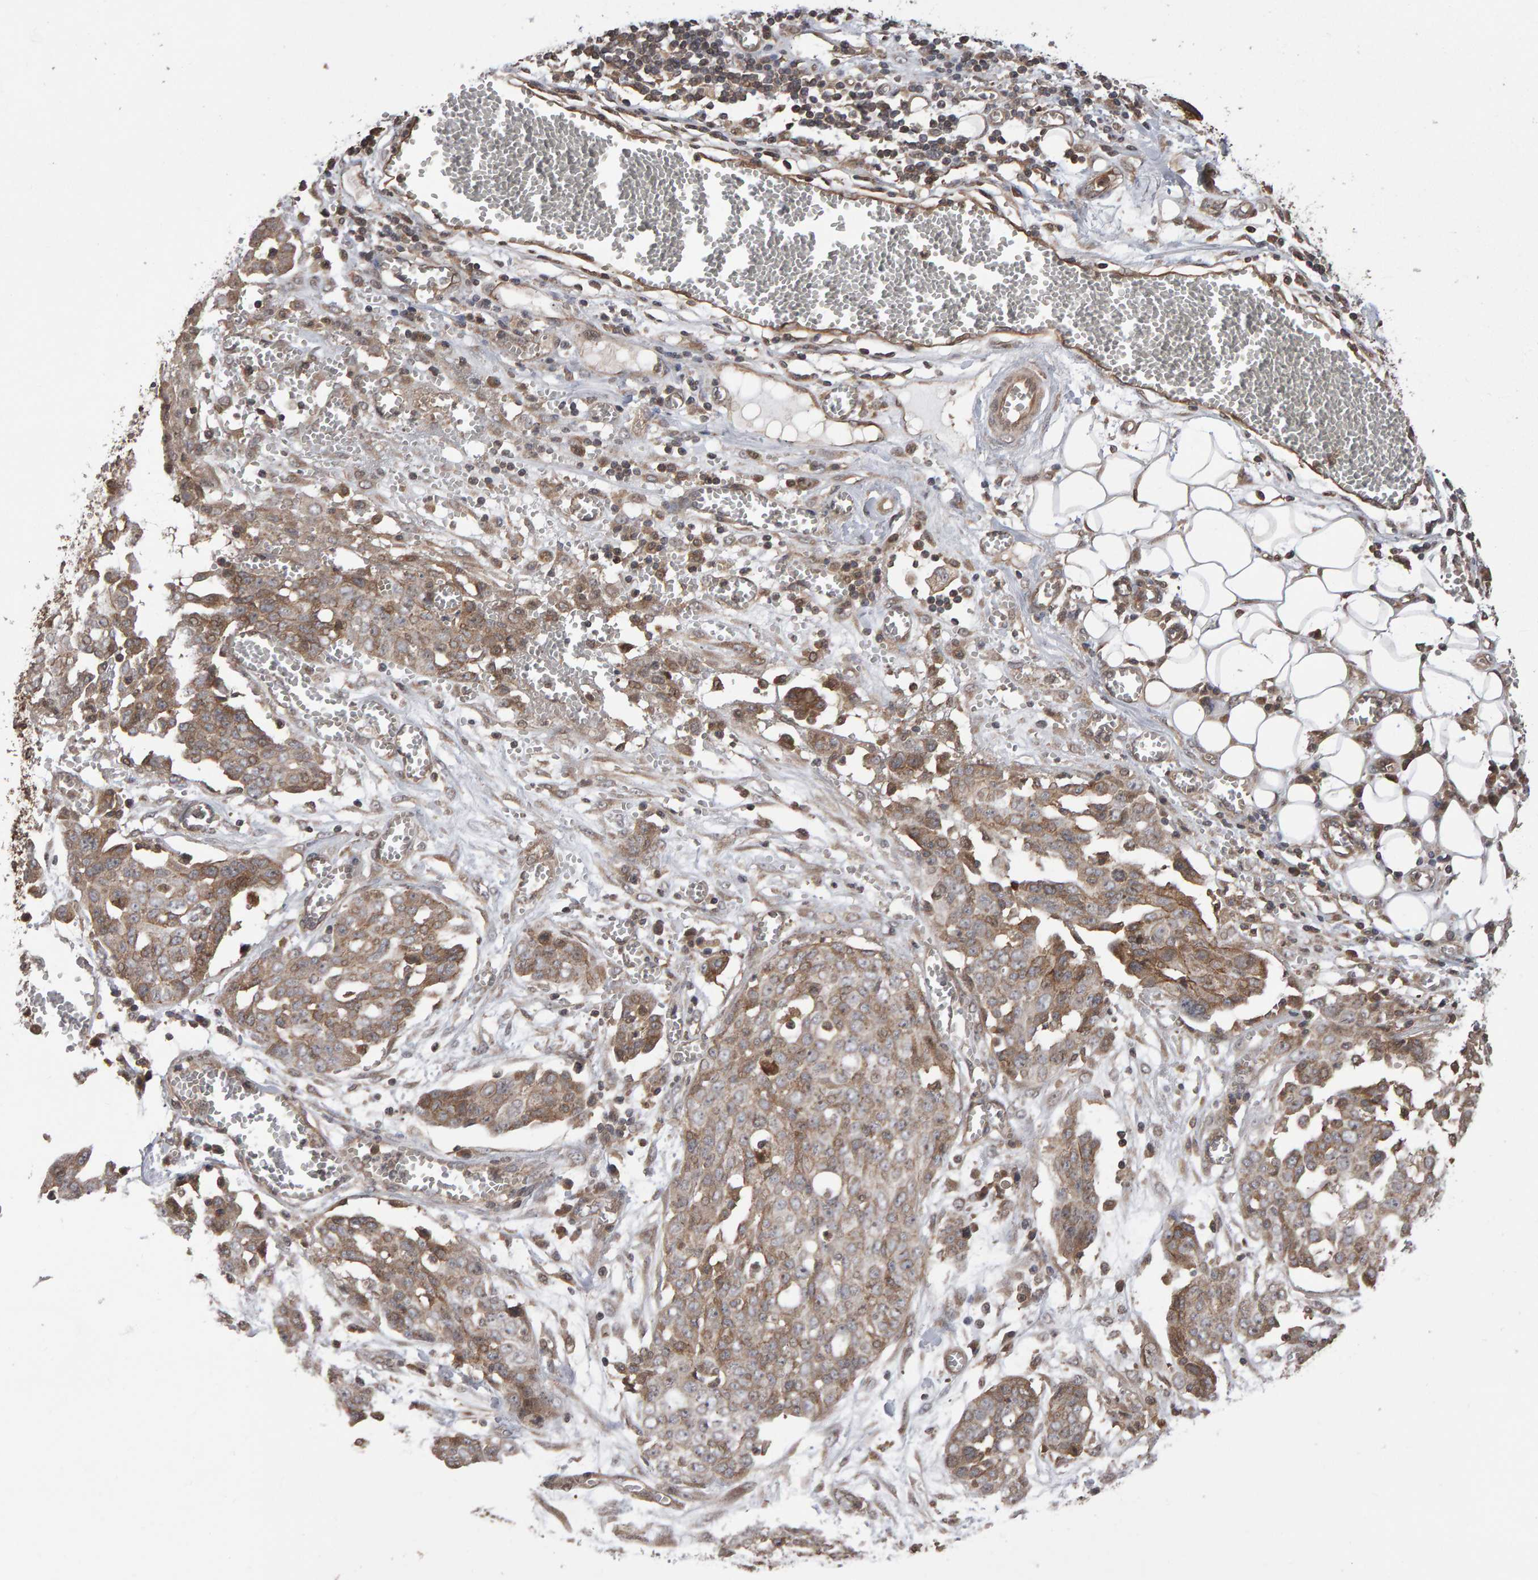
{"staining": {"intensity": "moderate", "quantity": ">75%", "location": "cytoplasmic/membranous"}, "tissue": "ovarian cancer", "cell_type": "Tumor cells", "image_type": "cancer", "snomed": [{"axis": "morphology", "description": "Cystadenocarcinoma, serous, NOS"}, {"axis": "topography", "description": "Soft tissue"}, {"axis": "topography", "description": "Ovary"}], "caption": "A medium amount of moderate cytoplasmic/membranous staining is present in approximately >75% of tumor cells in serous cystadenocarcinoma (ovarian) tissue.", "gene": "SCRIB", "patient": {"sex": "female", "age": 57}}